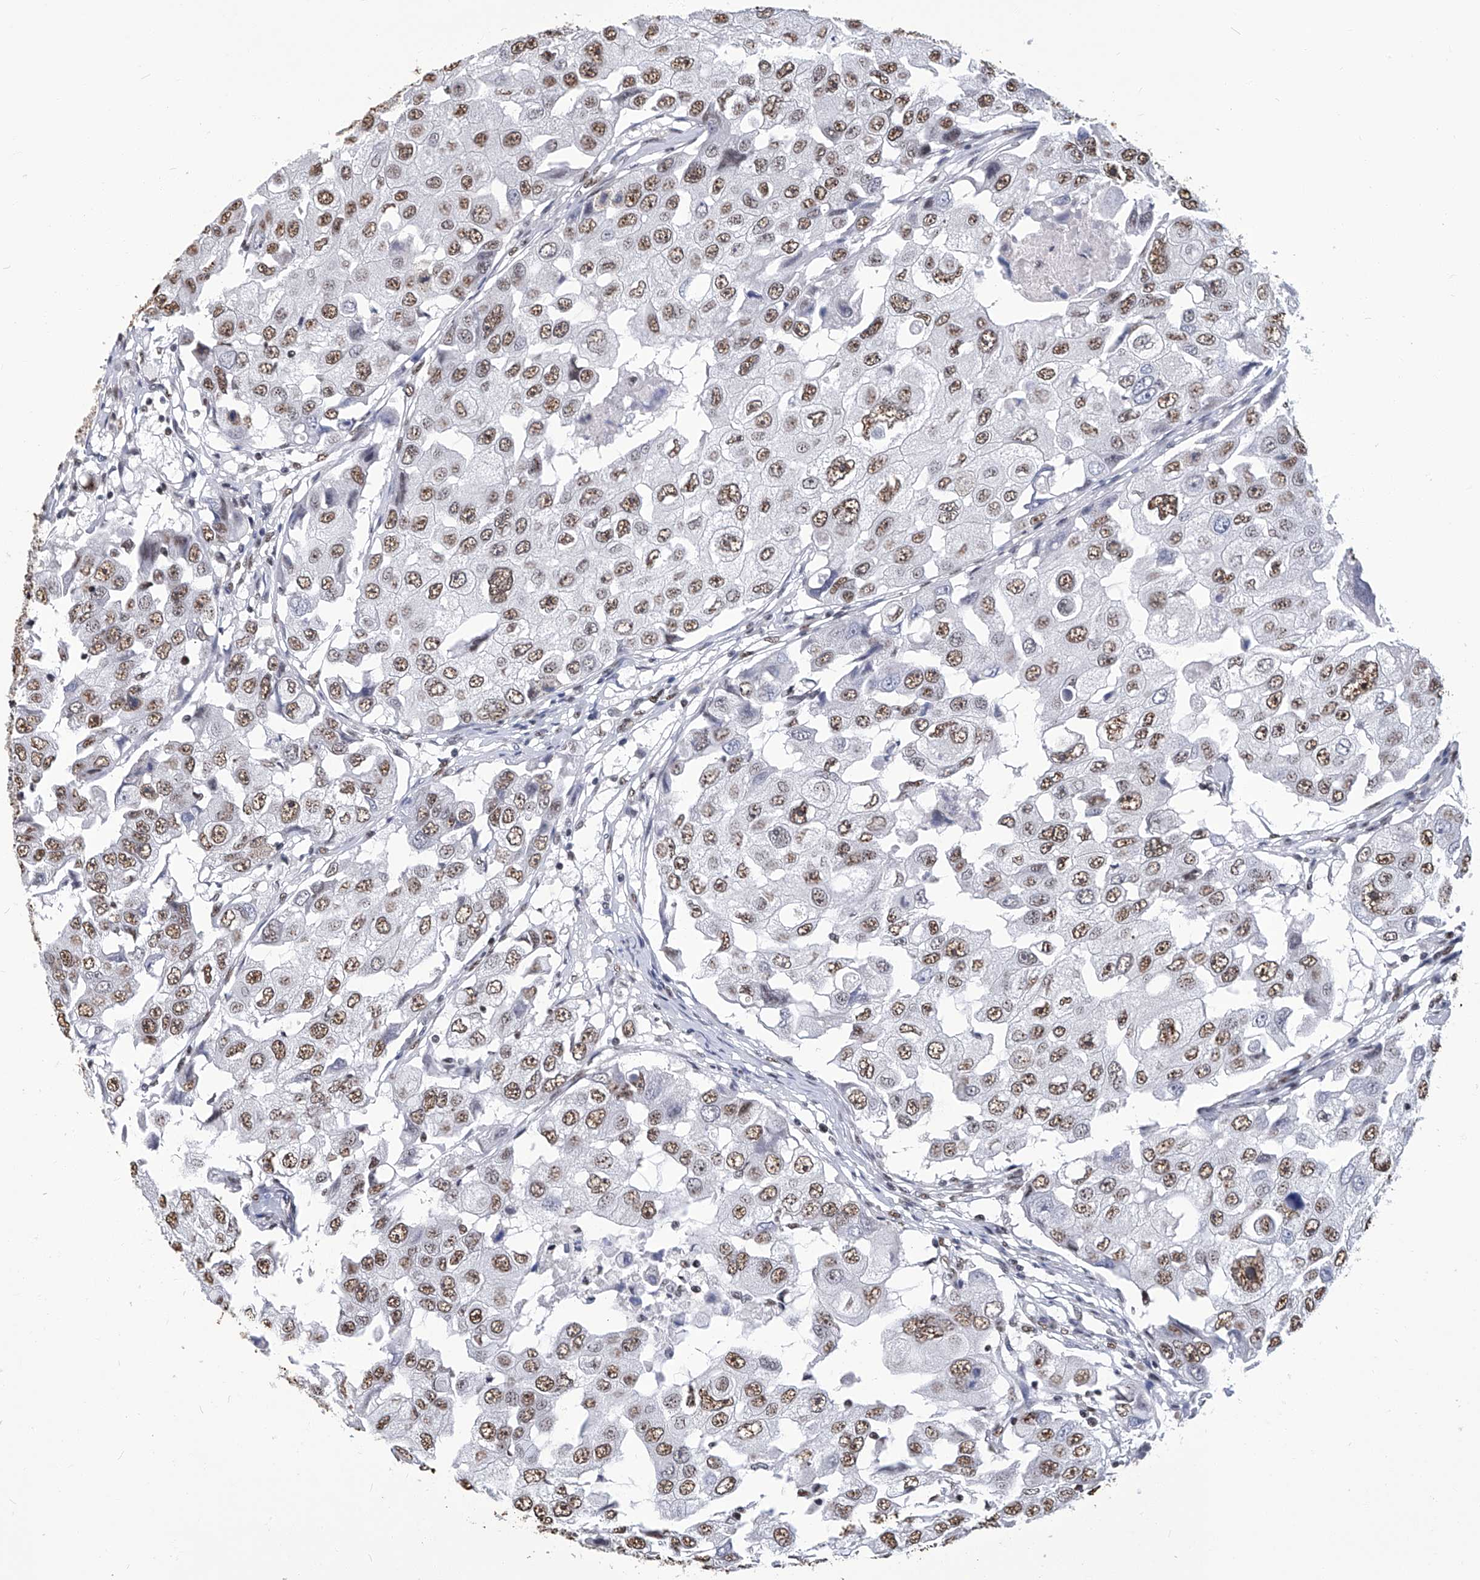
{"staining": {"intensity": "moderate", "quantity": ">75%", "location": "nuclear"}, "tissue": "breast cancer", "cell_type": "Tumor cells", "image_type": "cancer", "snomed": [{"axis": "morphology", "description": "Duct carcinoma"}, {"axis": "topography", "description": "Breast"}], "caption": "High-magnification brightfield microscopy of breast cancer stained with DAB (brown) and counterstained with hematoxylin (blue). tumor cells exhibit moderate nuclear positivity is seen in about>75% of cells.", "gene": "HBP1", "patient": {"sex": "female", "age": 27}}